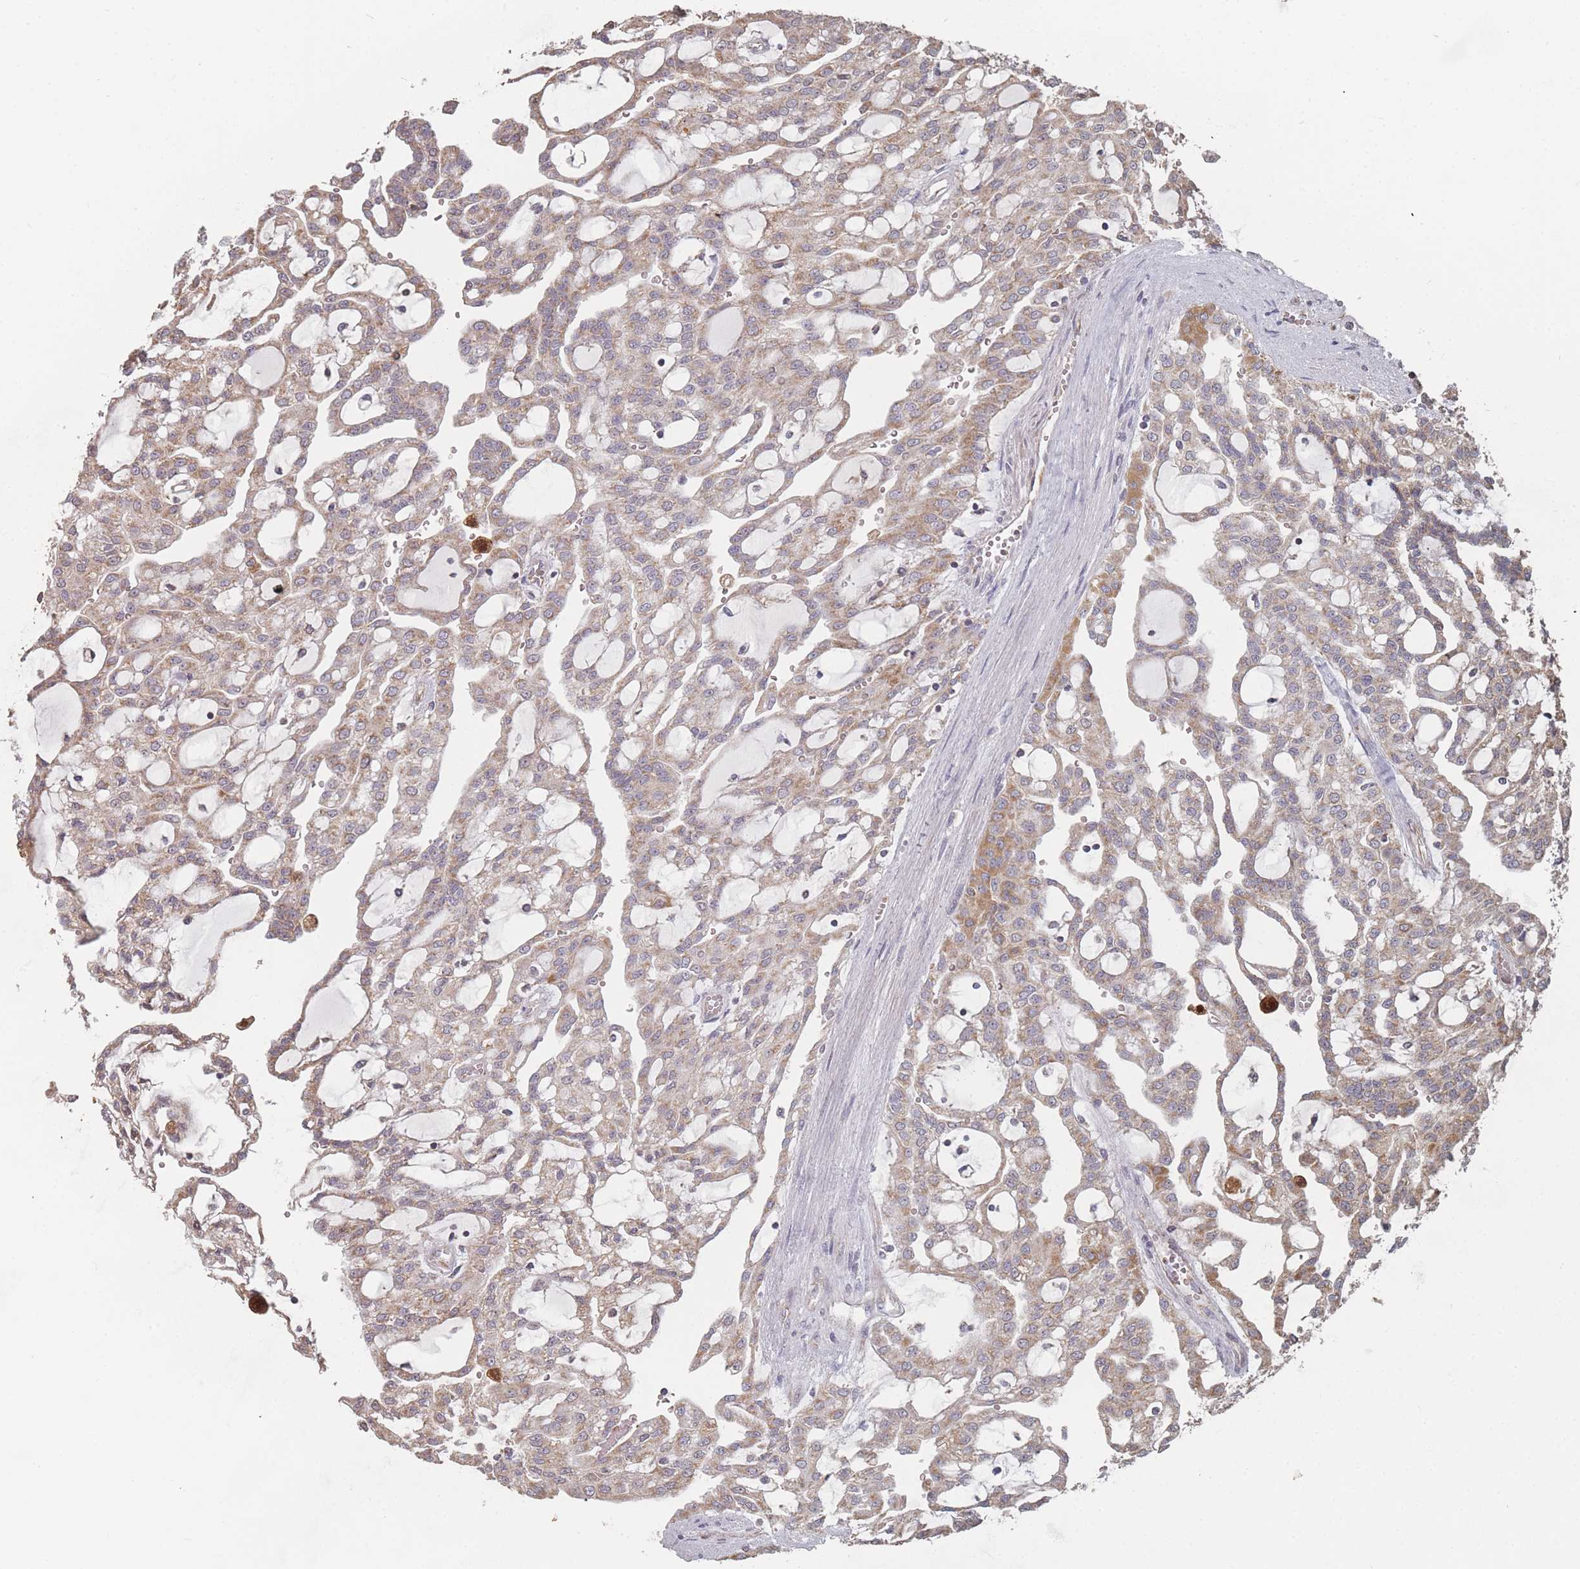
{"staining": {"intensity": "moderate", "quantity": ">75%", "location": "cytoplasmic/membranous"}, "tissue": "renal cancer", "cell_type": "Tumor cells", "image_type": "cancer", "snomed": [{"axis": "morphology", "description": "Adenocarcinoma, NOS"}, {"axis": "topography", "description": "Kidney"}], "caption": "Moderate cytoplasmic/membranous positivity for a protein is identified in approximately >75% of tumor cells of renal adenocarcinoma using immunohistochemistry (IHC).", "gene": "PSMB3", "patient": {"sex": "male", "age": 63}}